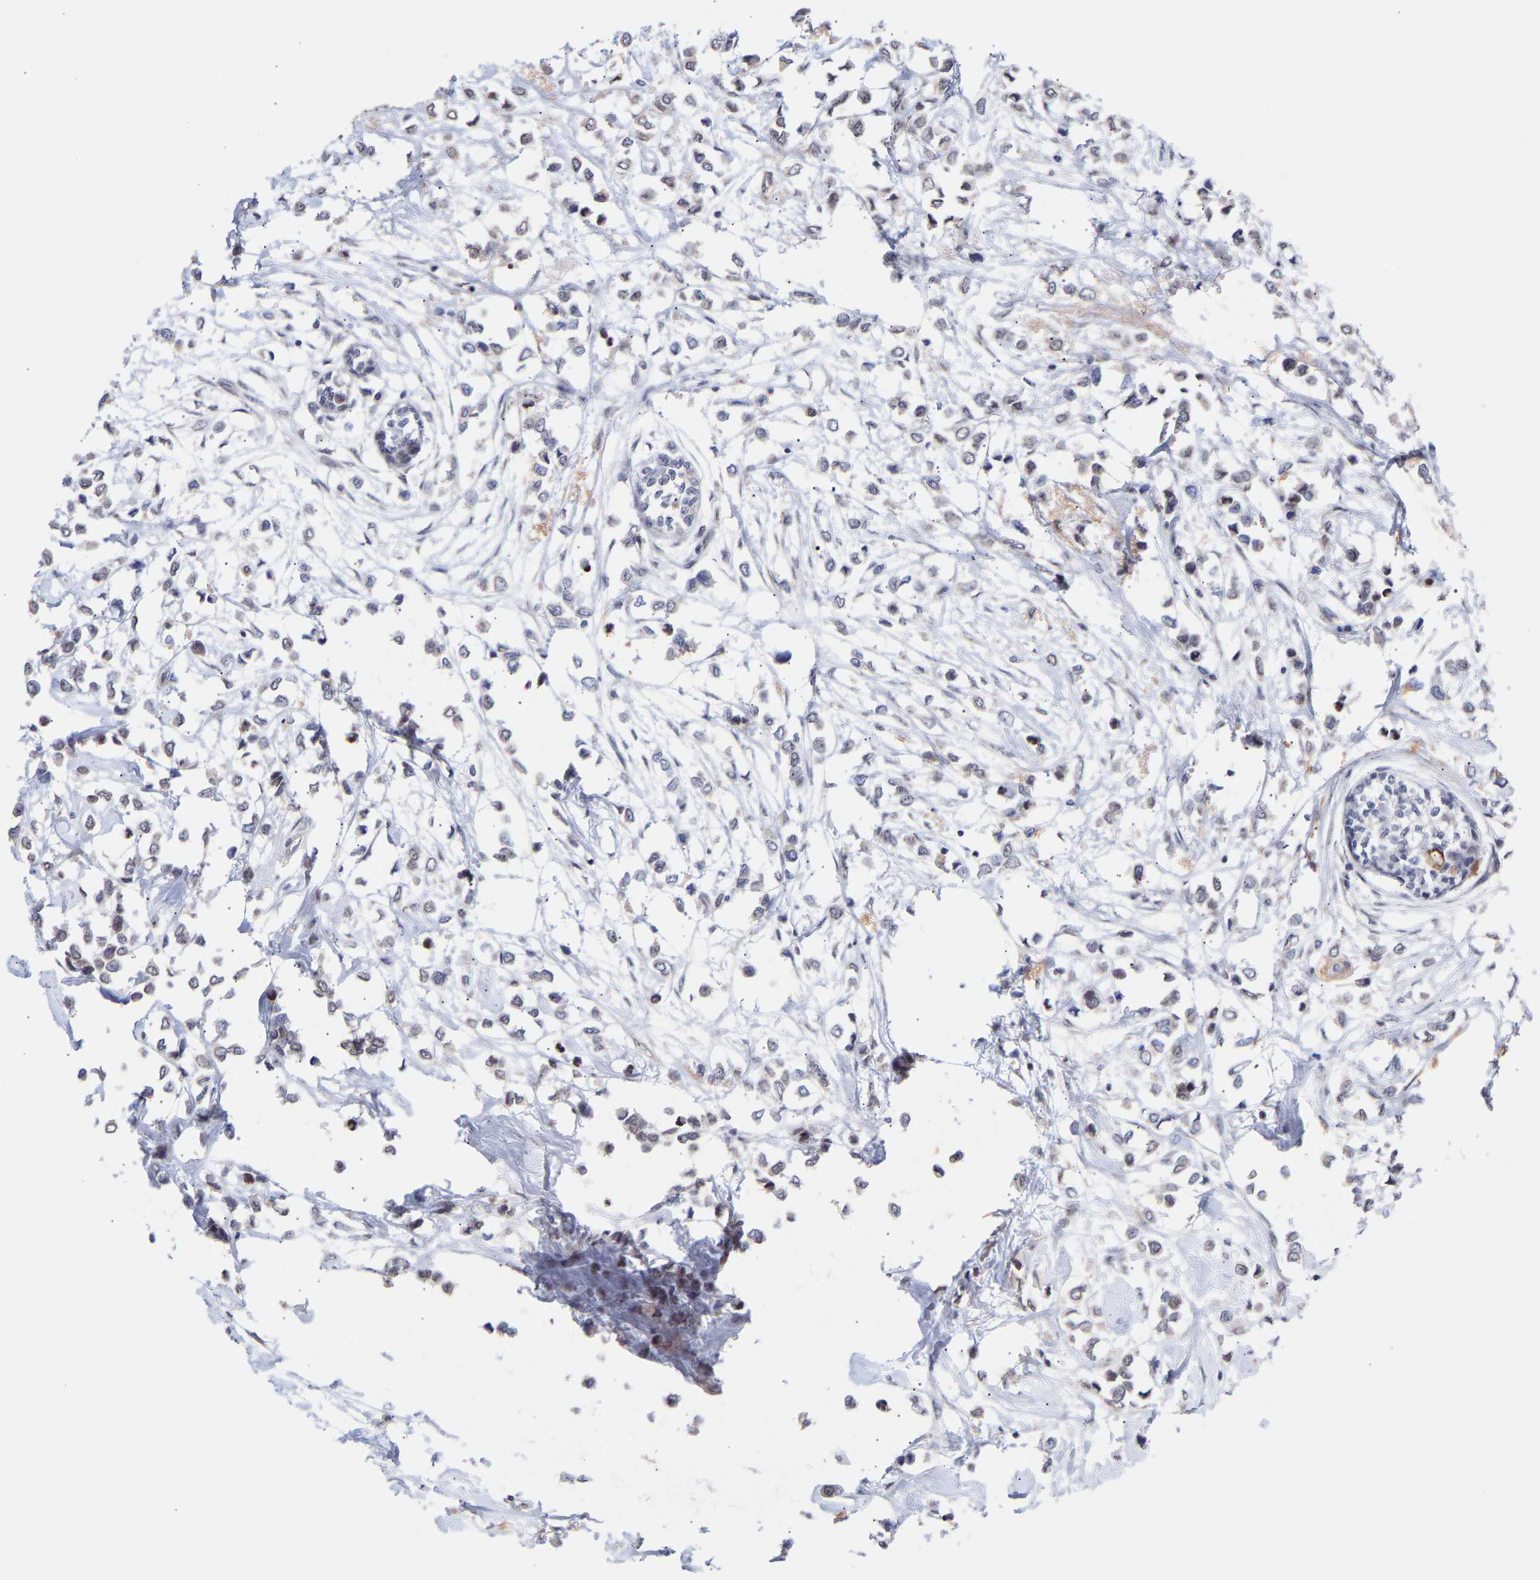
{"staining": {"intensity": "negative", "quantity": "none", "location": "none"}, "tissue": "breast cancer", "cell_type": "Tumor cells", "image_type": "cancer", "snomed": [{"axis": "morphology", "description": "Lobular carcinoma"}, {"axis": "topography", "description": "Breast"}], "caption": "The micrograph shows no significant expression in tumor cells of breast cancer (lobular carcinoma).", "gene": "RBM15", "patient": {"sex": "female", "age": 51}}